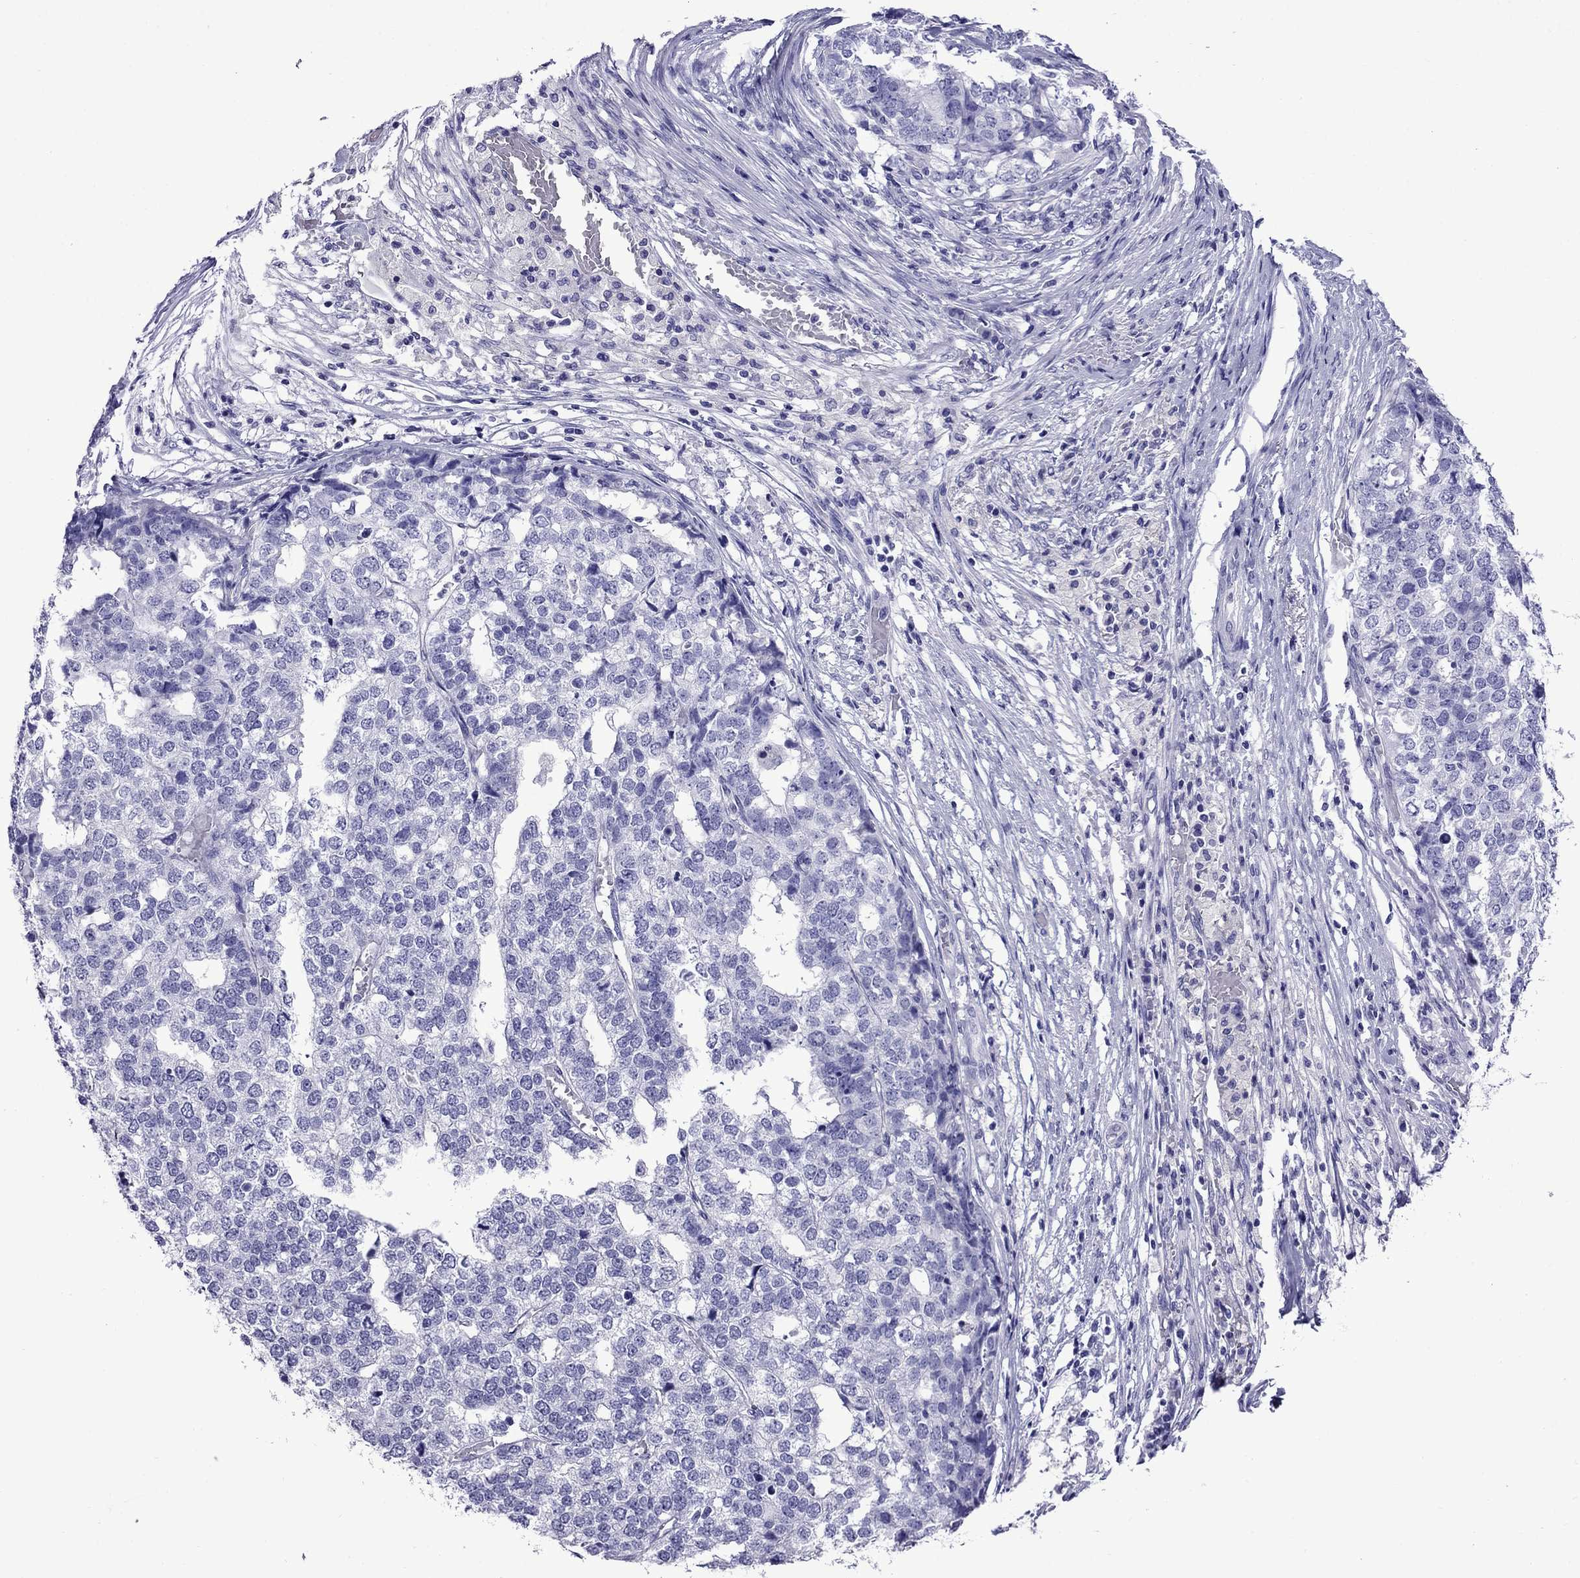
{"staining": {"intensity": "negative", "quantity": "none", "location": "none"}, "tissue": "stomach cancer", "cell_type": "Tumor cells", "image_type": "cancer", "snomed": [{"axis": "morphology", "description": "Adenocarcinoma, NOS"}, {"axis": "topography", "description": "Stomach"}], "caption": "Protein analysis of stomach adenocarcinoma exhibits no significant positivity in tumor cells.", "gene": "CRYBA1", "patient": {"sex": "male", "age": 69}}